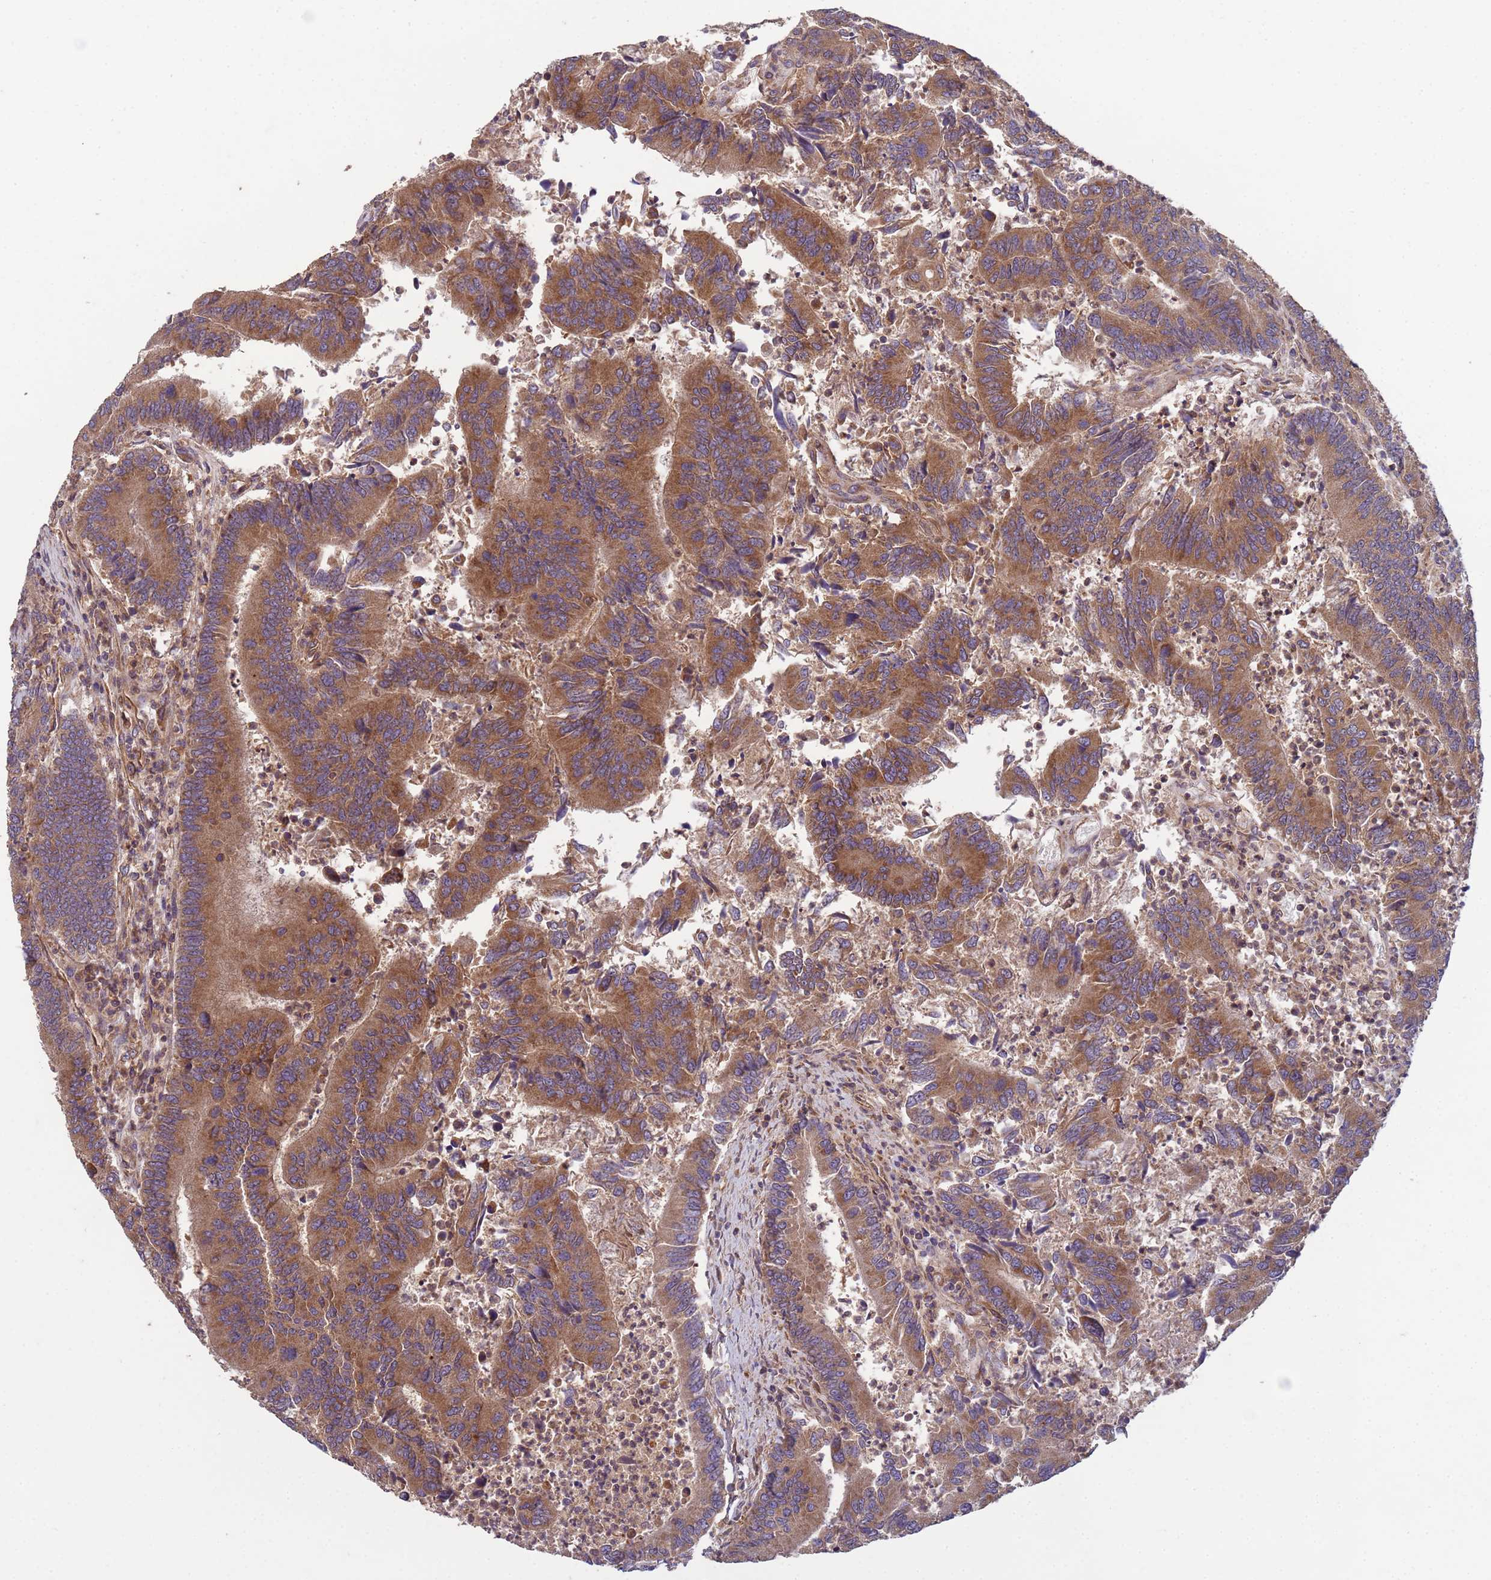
{"staining": {"intensity": "moderate", "quantity": ">75%", "location": "cytoplasmic/membranous"}, "tissue": "colorectal cancer", "cell_type": "Tumor cells", "image_type": "cancer", "snomed": [{"axis": "morphology", "description": "Adenocarcinoma, NOS"}, {"axis": "topography", "description": "Colon"}], "caption": "This micrograph demonstrates IHC staining of colorectal adenocarcinoma, with medium moderate cytoplasmic/membranous expression in approximately >75% of tumor cells.", "gene": "RAB10", "patient": {"sex": "female", "age": 67}}